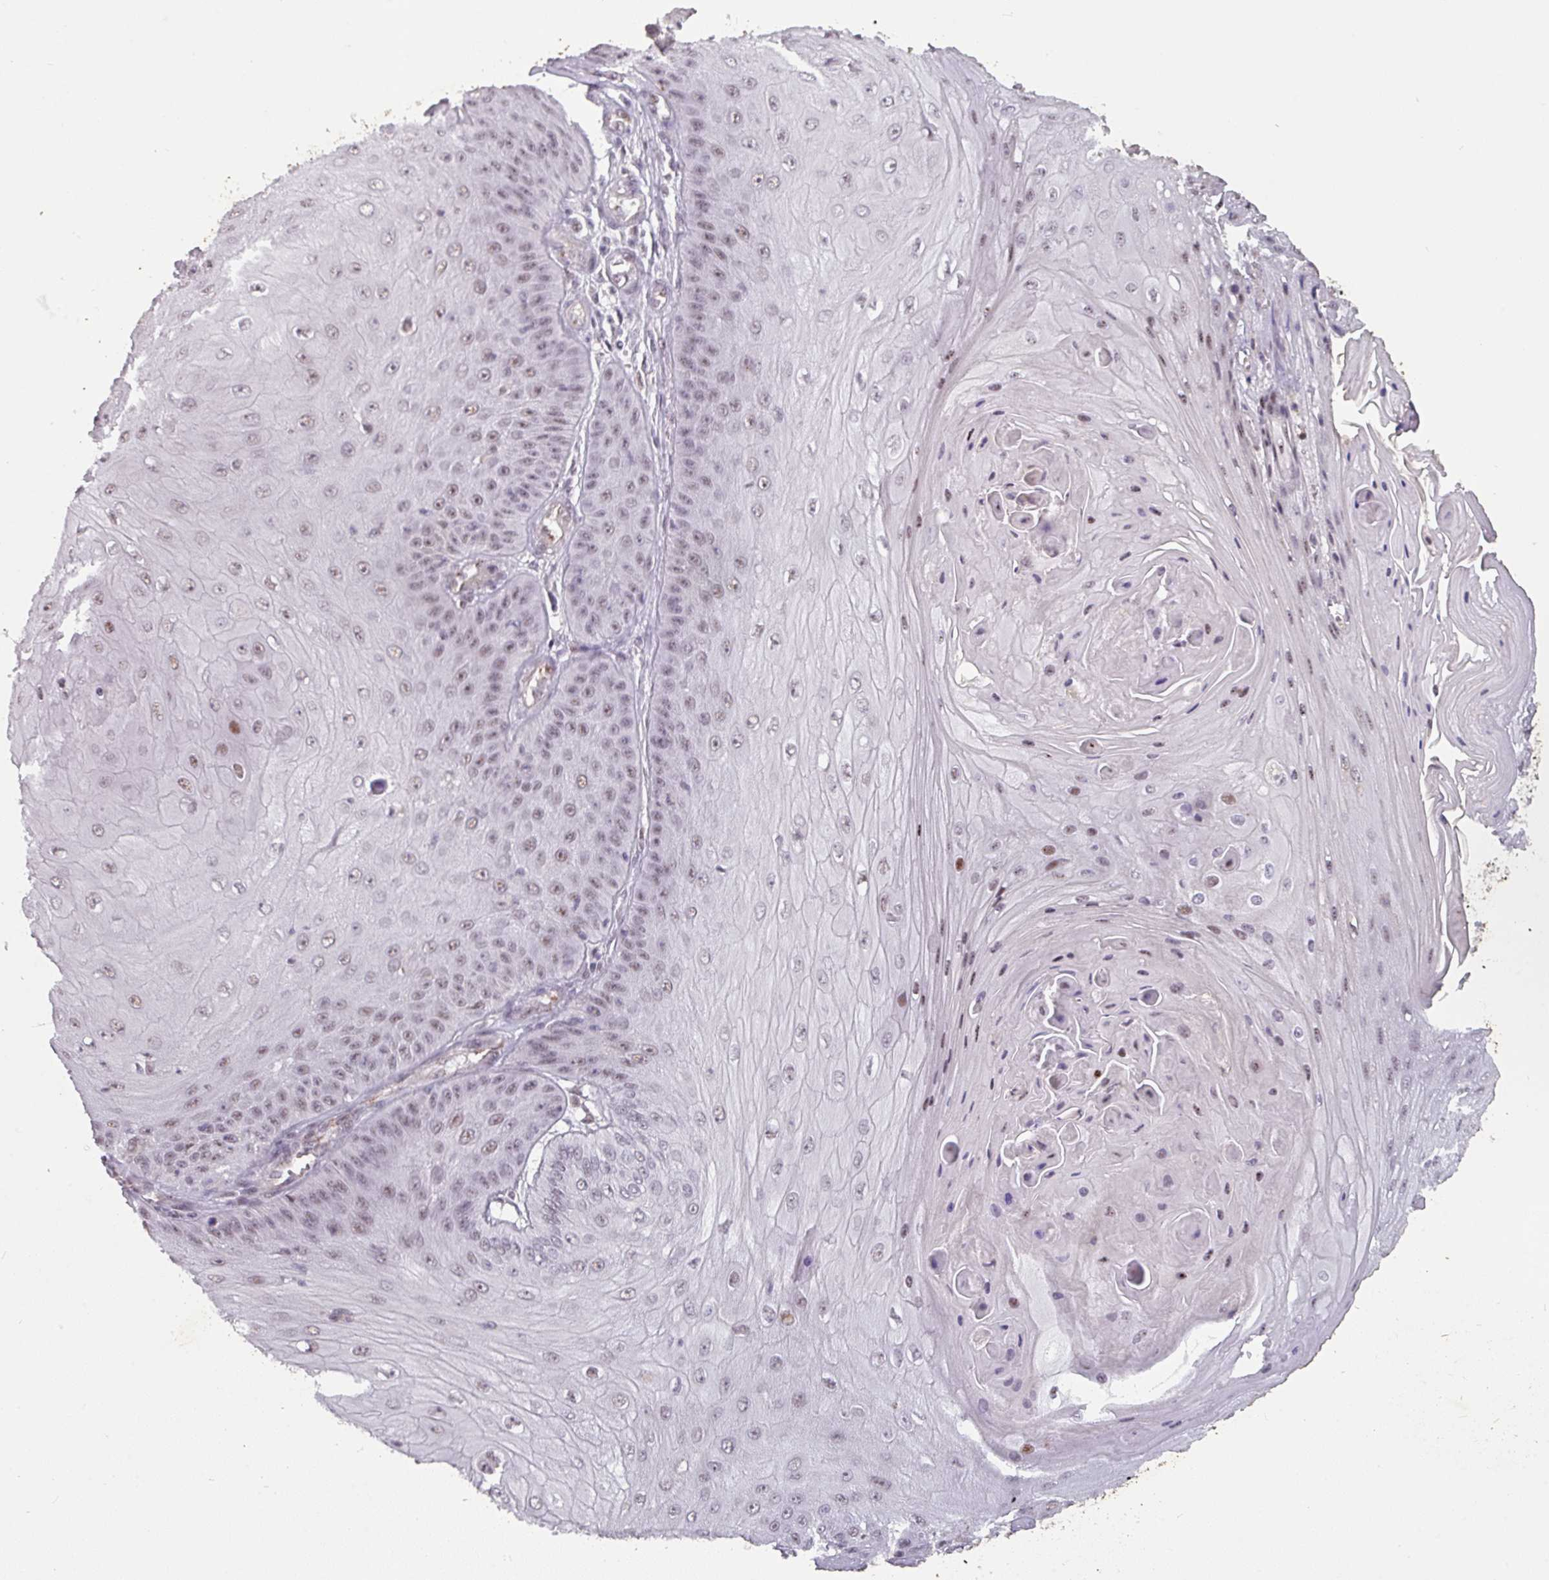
{"staining": {"intensity": "moderate", "quantity": "25%-75%", "location": "nuclear"}, "tissue": "skin cancer", "cell_type": "Tumor cells", "image_type": "cancer", "snomed": [{"axis": "morphology", "description": "Squamous cell carcinoma, NOS"}, {"axis": "topography", "description": "Skin"}], "caption": "This is an image of immunohistochemistry staining of skin squamous cell carcinoma, which shows moderate staining in the nuclear of tumor cells.", "gene": "SIDT2", "patient": {"sex": "male", "age": 70}}